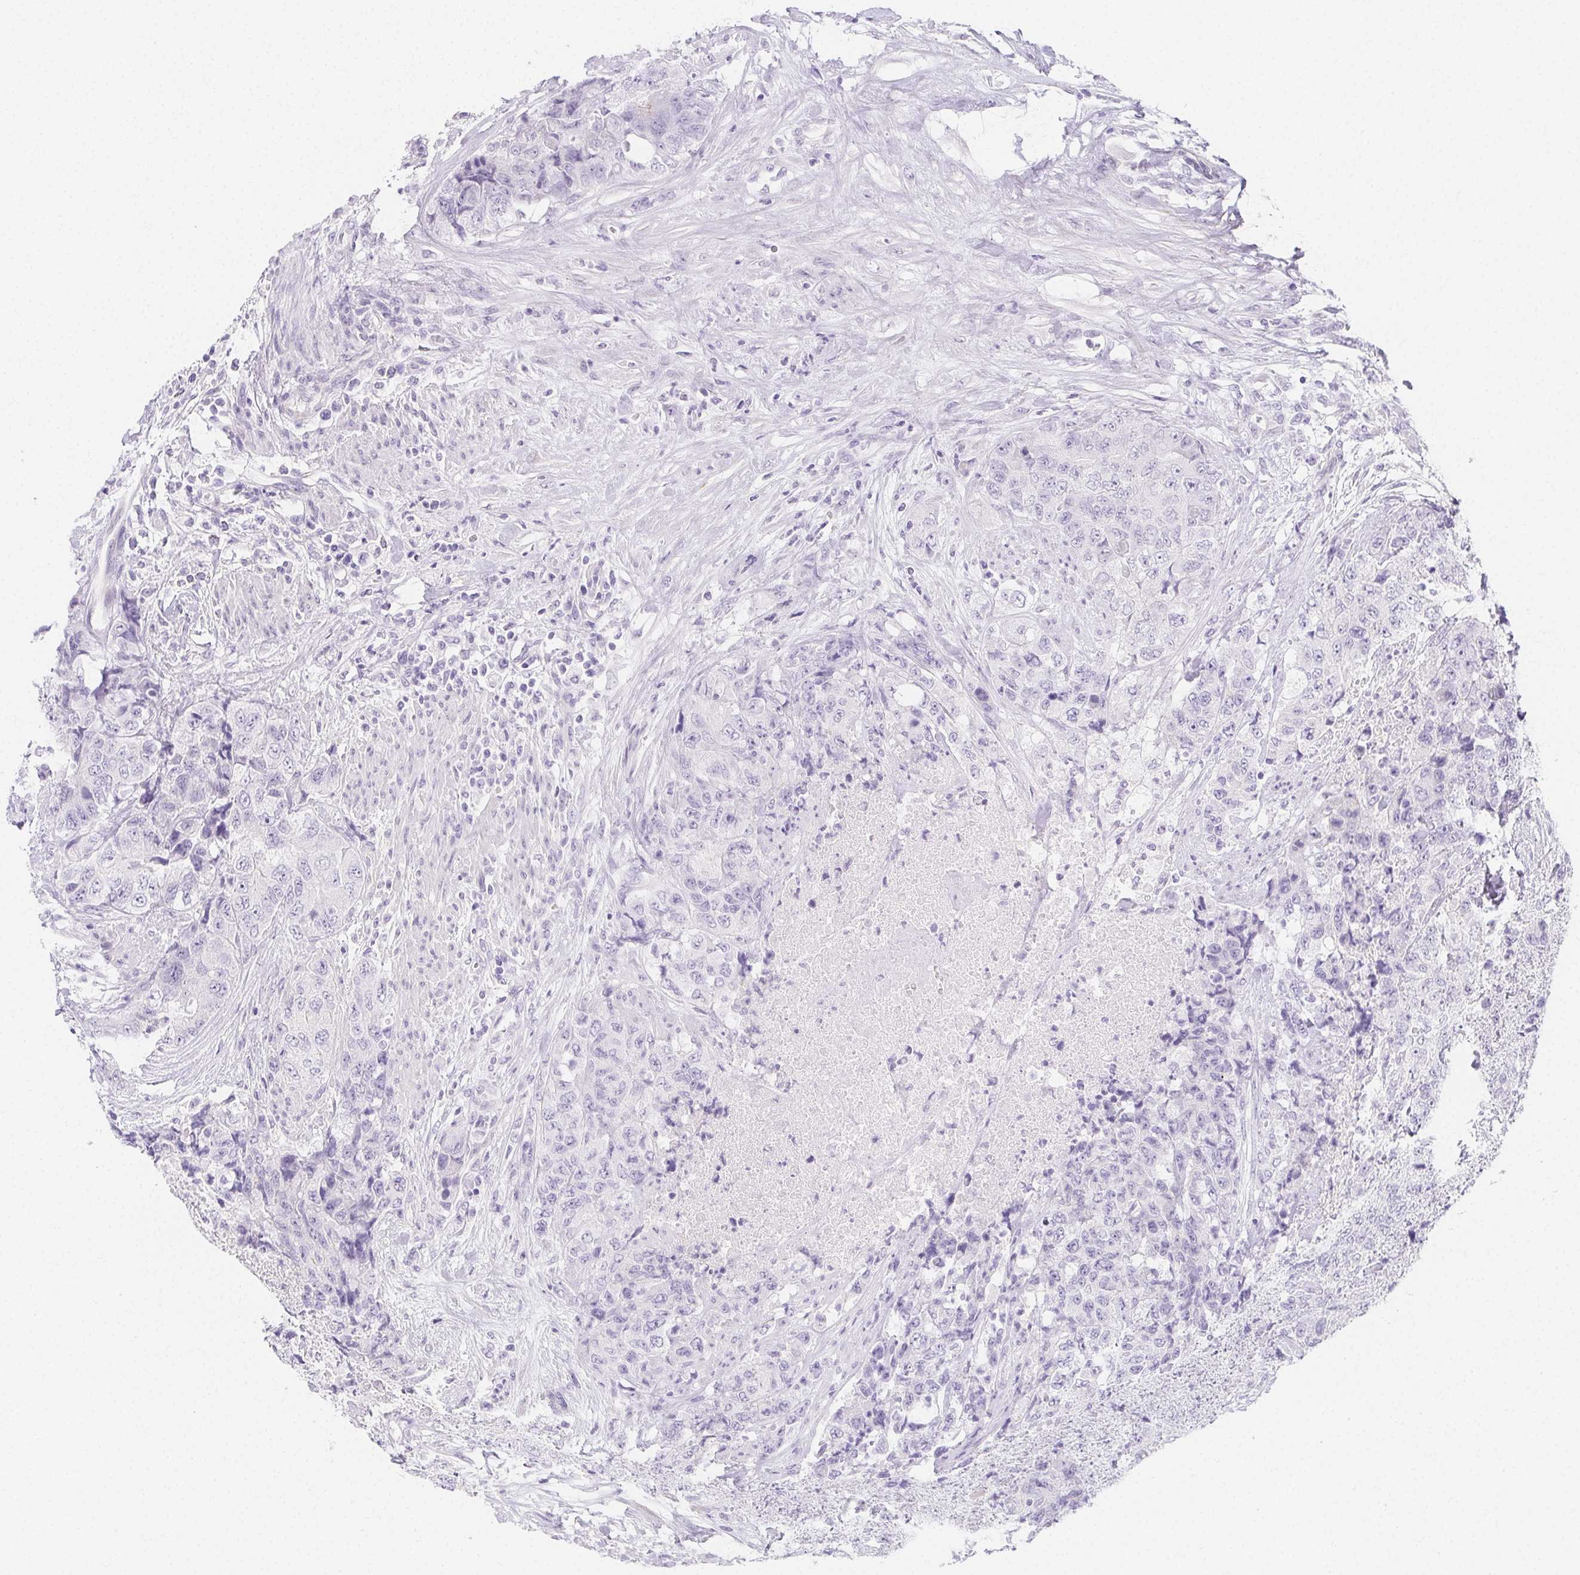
{"staining": {"intensity": "negative", "quantity": "none", "location": "none"}, "tissue": "urothelial cancer", "cell_type": "Tumor cells", "image_type": "cancer", "snomed": [{"axis": "morphology", "description": "Urothelial carcinoma, High grade"}, {"axis": "topography", "description": "Urinary bladder"}], "caption": "This photomicrograph is of urothelial cancer stained with IHC to label a protein in brown with the nuclei are counter-stained blue. There is no positivity in tumor cells. Nuclei are stained in blue.", "gene": "ZBBX", "patient": {"sex": "female", "age": 78}}